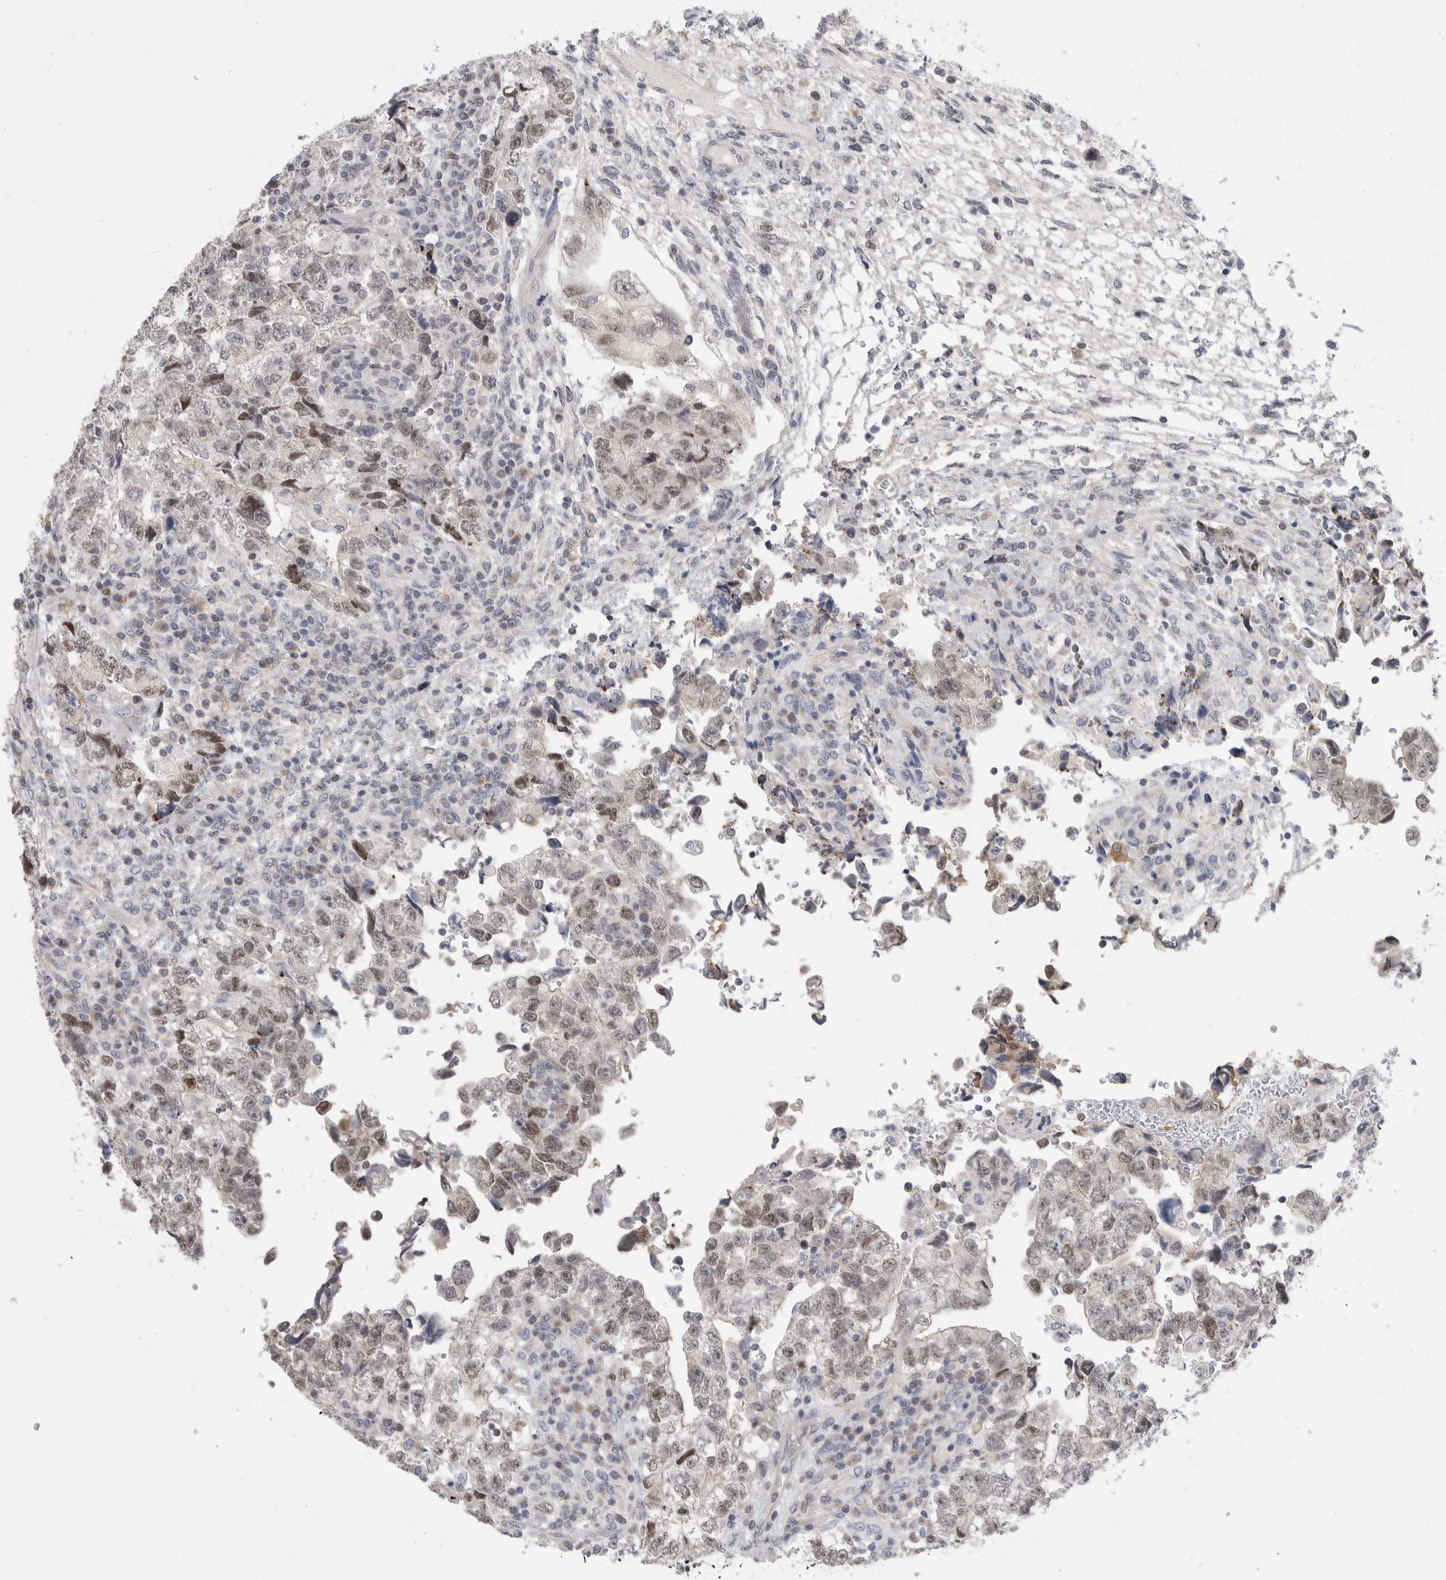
{"staining": {"intensity": "weak", "quantity": "<25%", "location": "nuclear"}, "tissue": "testis cancer", "cell_type": "Tumor cells", "image_type": "cancer", "snomed": [{"axis": "morphology", "description": "Normal tissue, NOS"}, {"axis": "morphology", "description": "Carcinoma, Embryonal, NOS"}, {"axis": "topography", "description": "Testis"}], "caption": "This is an immunohistochemistry (IHC) micrograph of human testis cancer (embryonal carcinoma). There is no expression in tumor cells.", "gene": "SYTL5", "patient": {"sex": "male", "age": 36}}